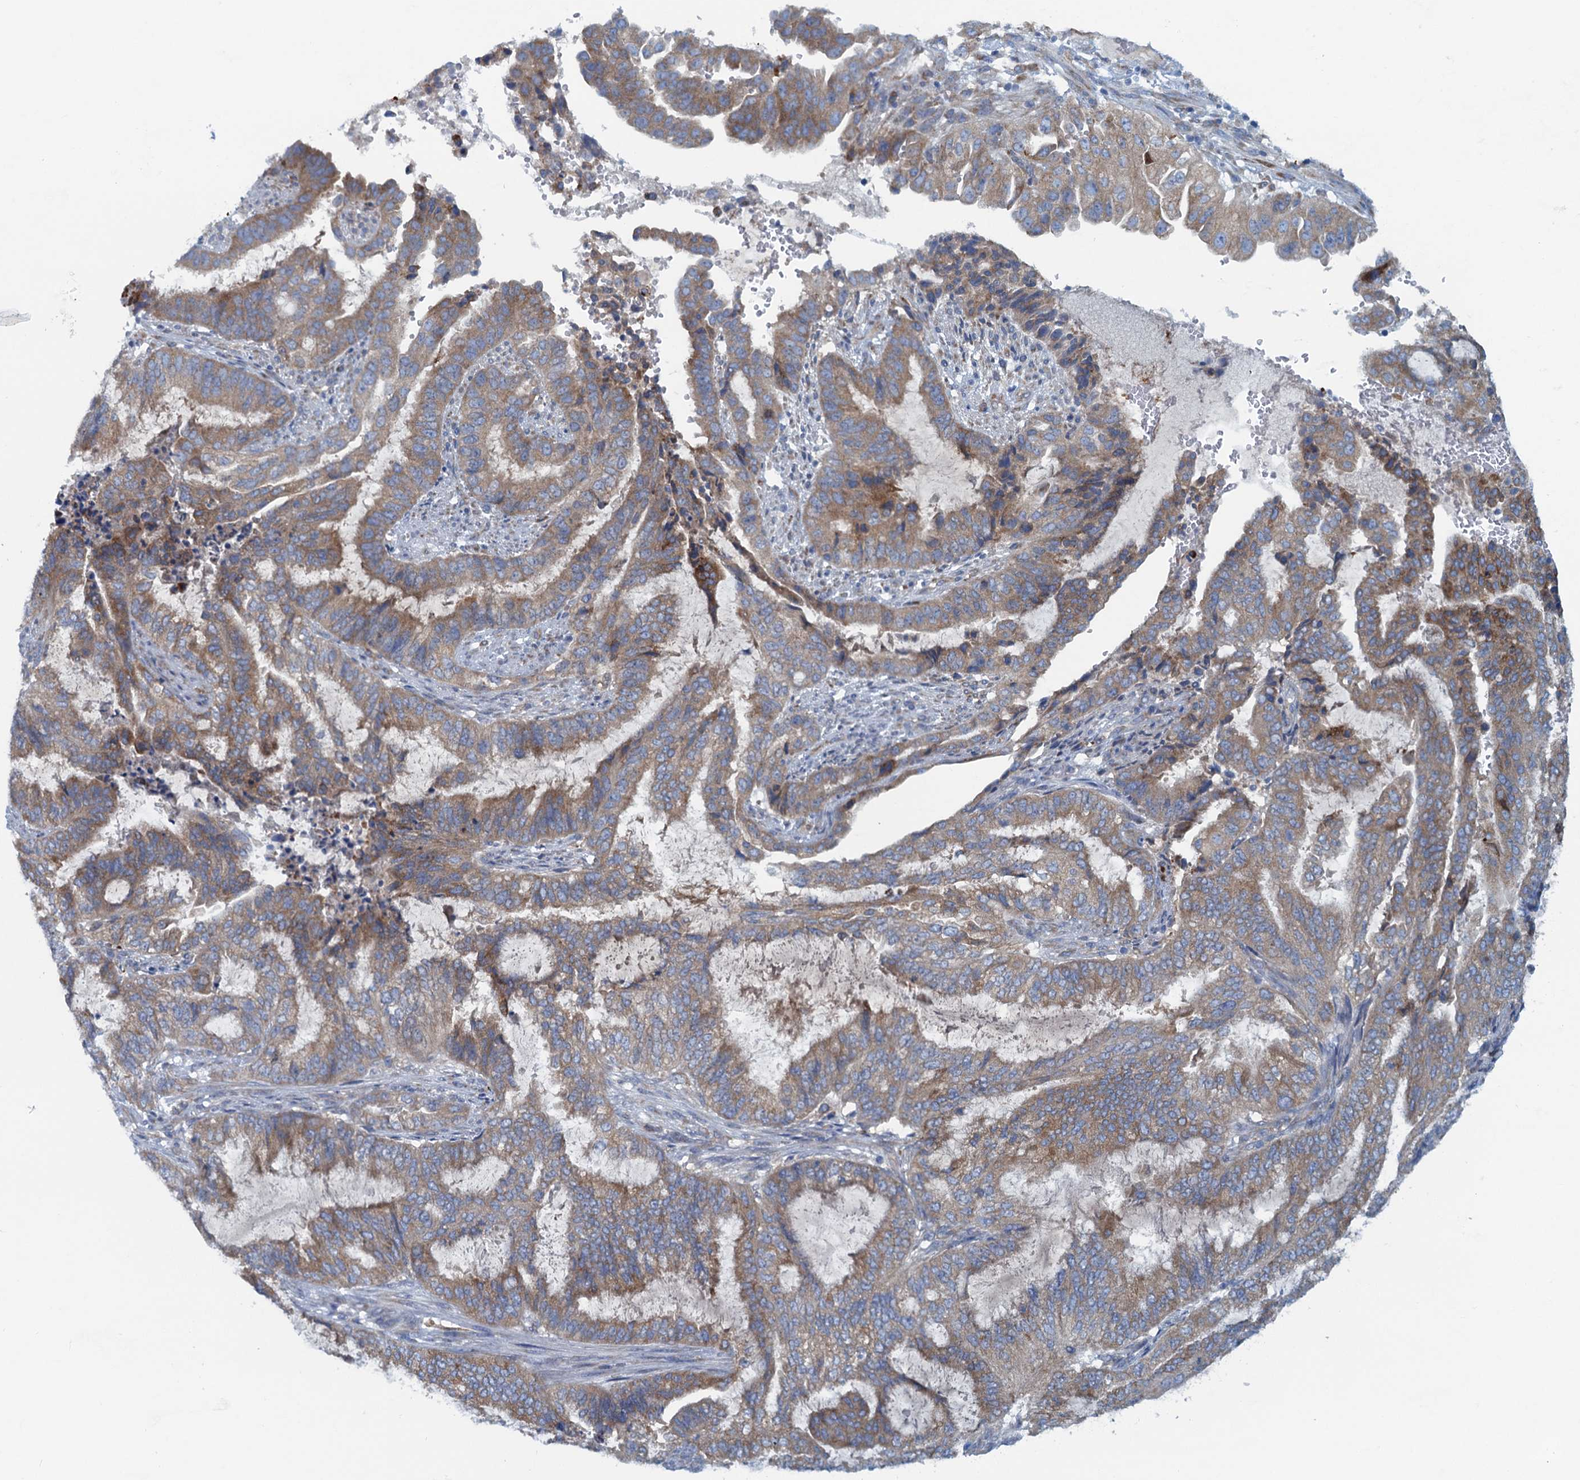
{"staining": {"intensity": "moderate", "quantity": ">75%", "location": "cytoplasmic/membranous"}, "tissue": "endometrial cancer", "cell_type": "Tumor cells", "image_type": "cancer", "snomed": [{"axis": "morphology", "description": "Adenocarcinoma, NOS"}, {"axis": "topography", "description": "Endometrium"}], "caption": "Endometrial adenocarcinoma stained with a brown dye shows moderate cytoplasmic/membranous positive expression in about >75% of tumor cells.", "gene": "MYDGF", "patient": {"sex": "female", "age": 51}}